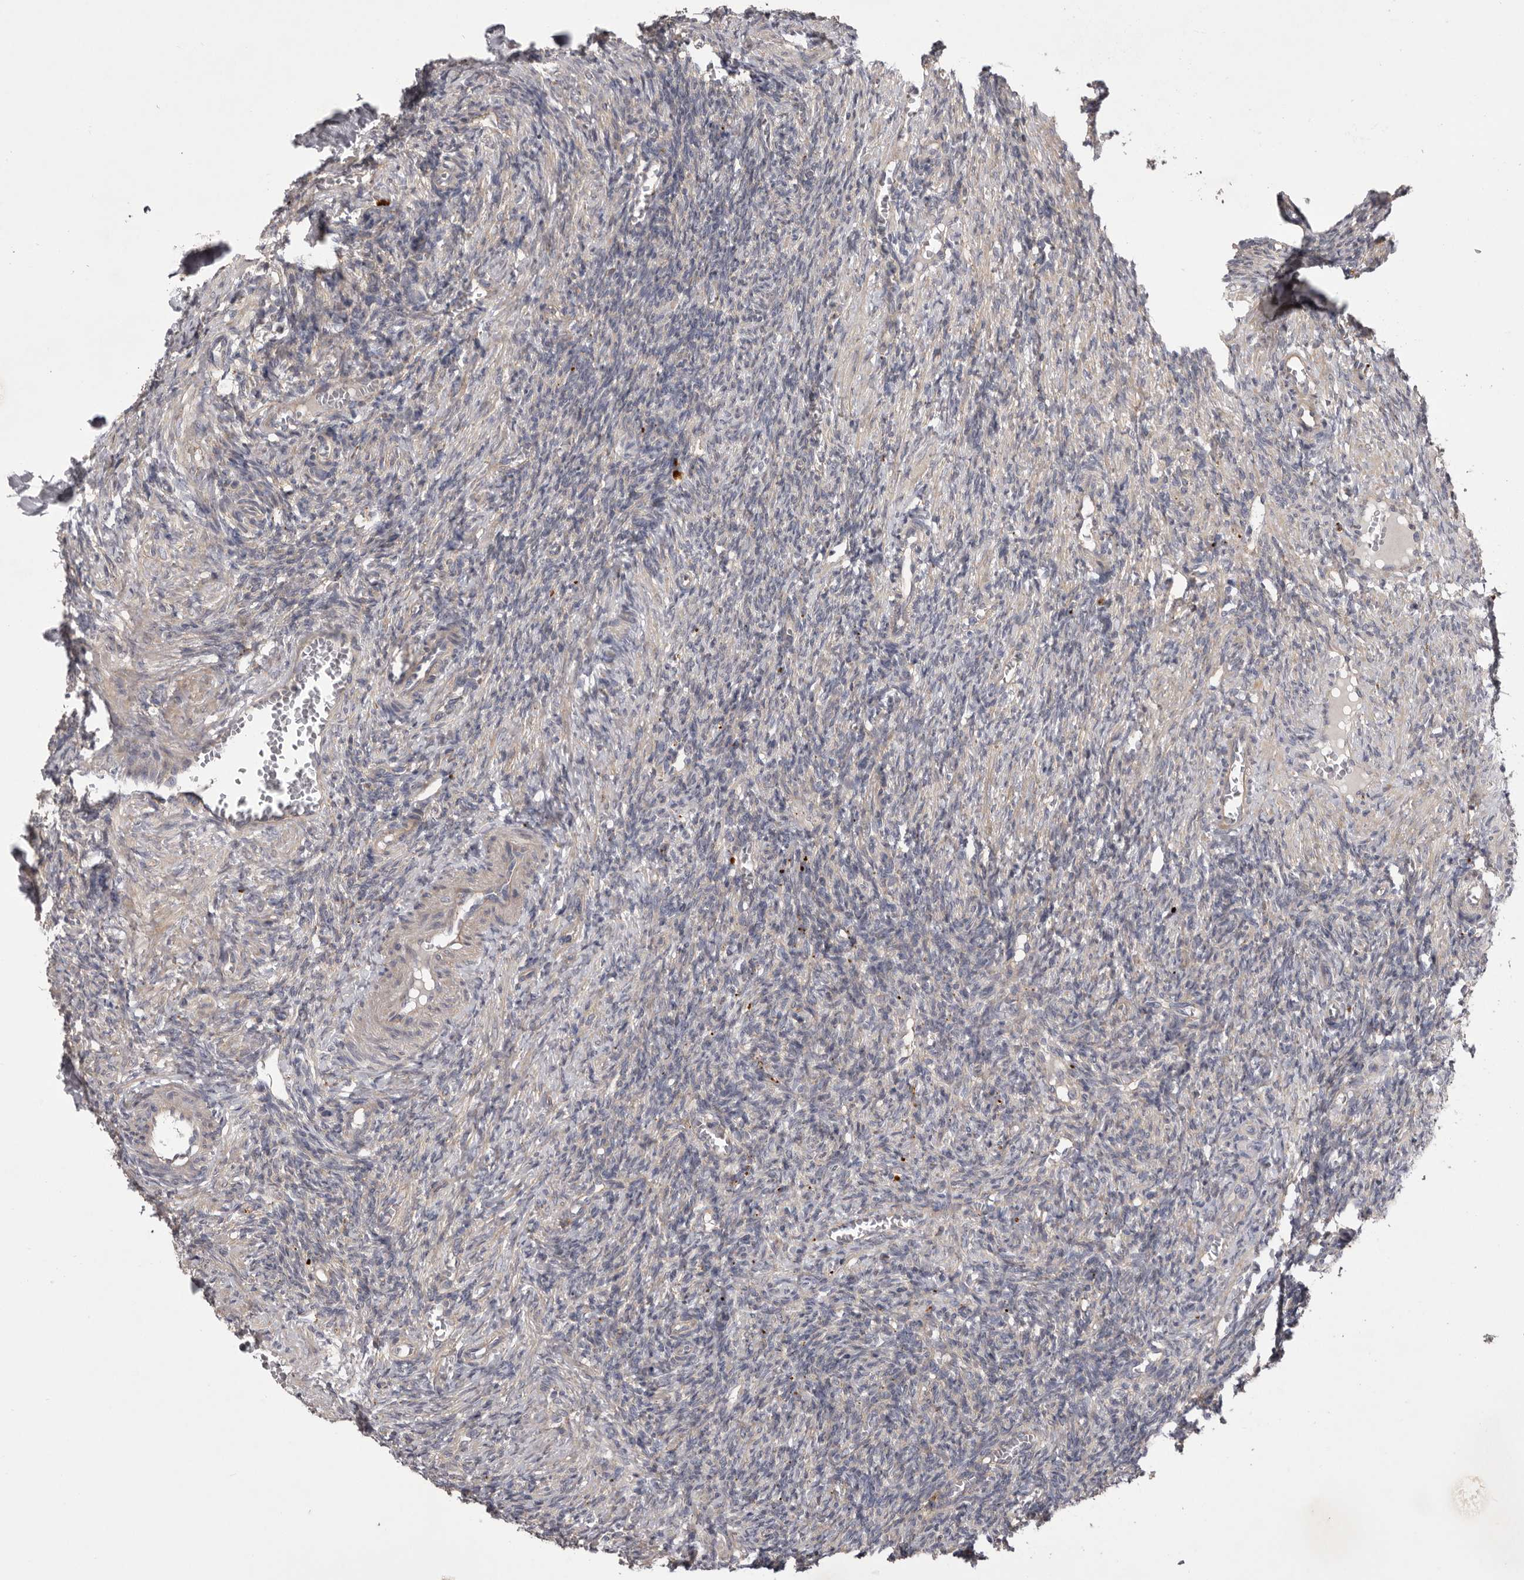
{"staining": {"intensity": "moderate", "quantity": ">75%", "location": "cytoplasmic/membranous"}, "tissue": "ovary", "cell_type": "Follicle cells", "image_type": "normal", "snomed": [{"axis": "morphology", "description": "Normal tissue, NOS"}, {"axis": "topography", "description": "Ovary"}], "caption": "Benign ovary shows moderate cytoplasmic/membranous staining in approximately >75% of follicle cells, visualized by immunohistochemistry.", "gene": "WDR47", "patient": {"sex": "female", "age": 27}}